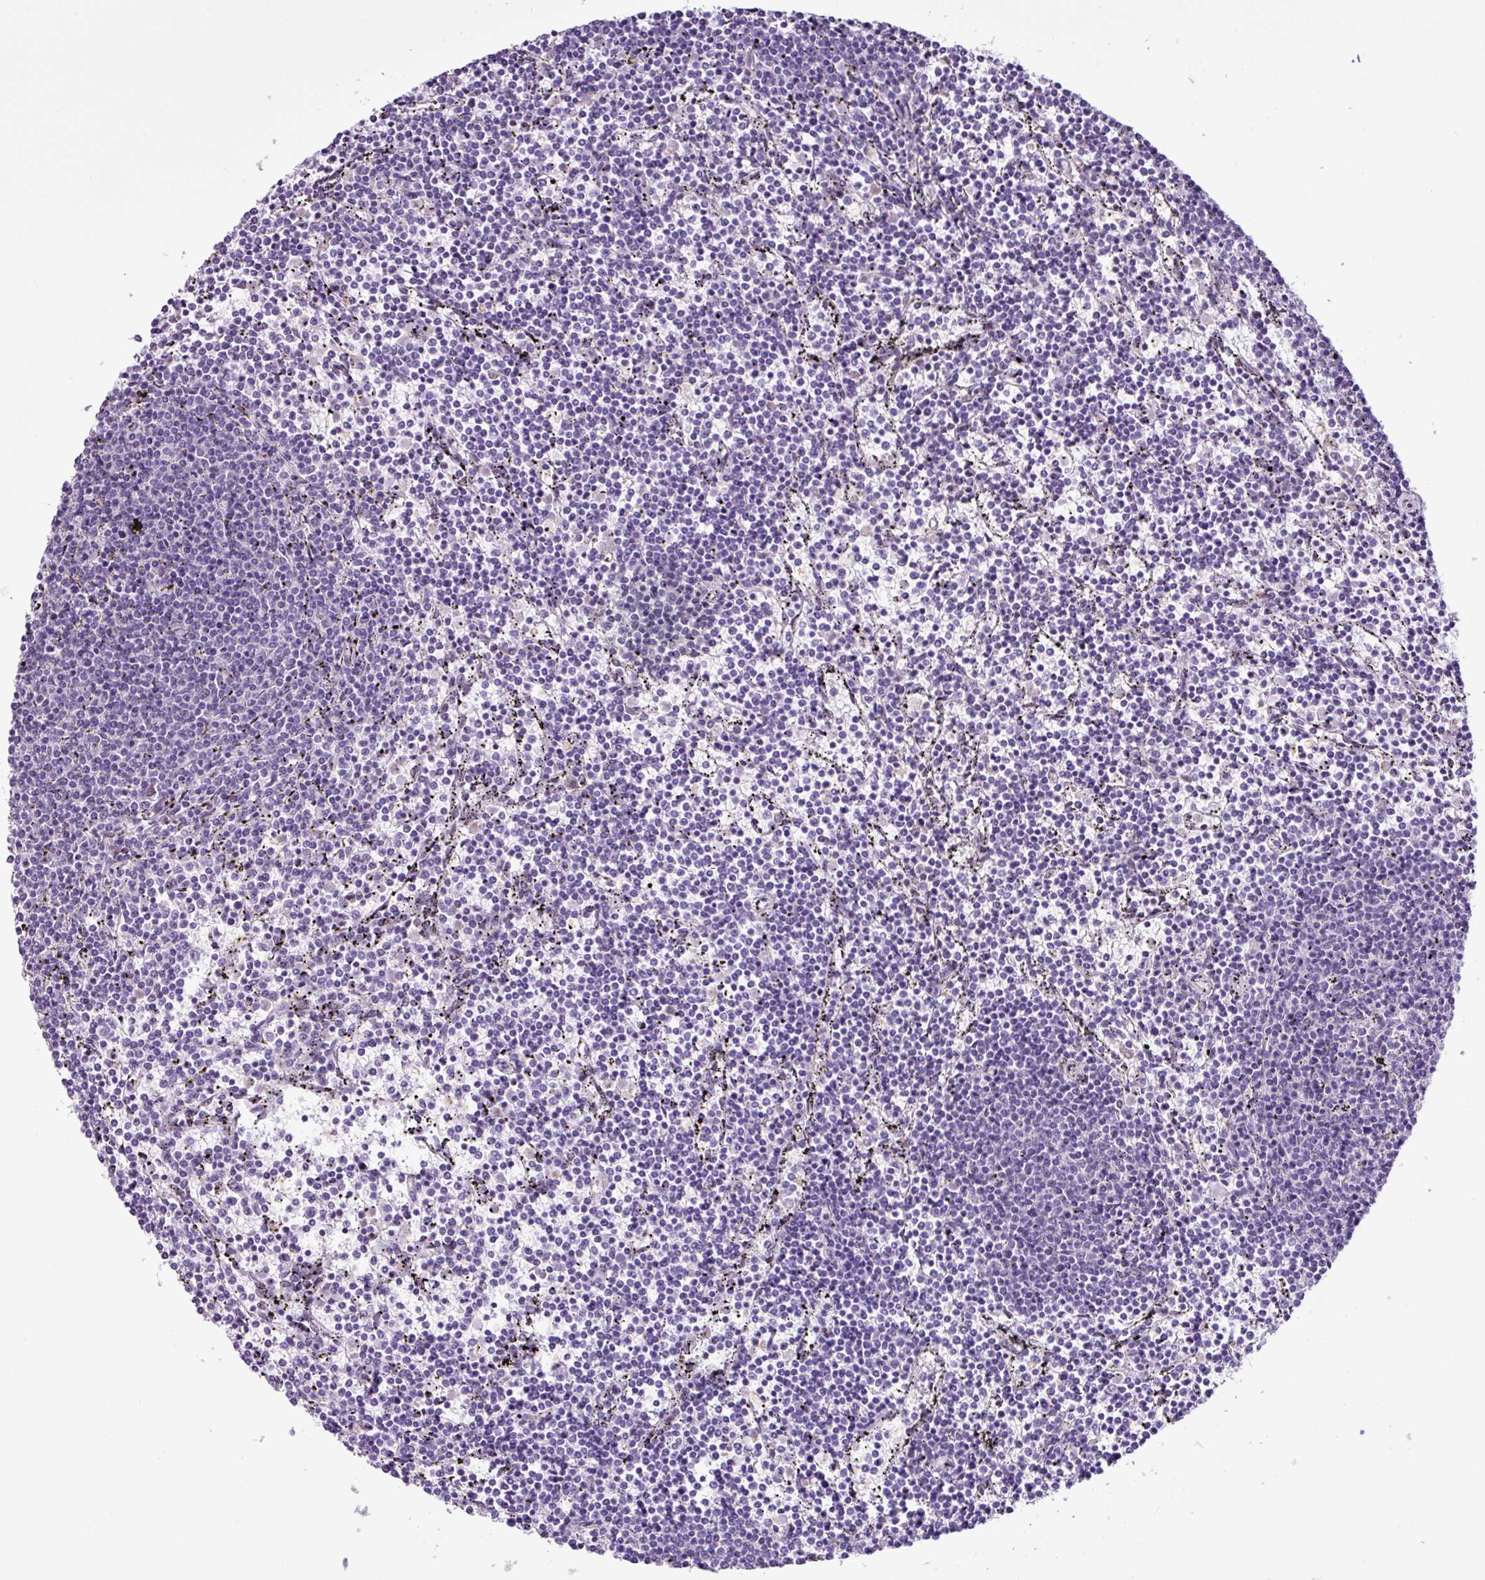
{"staining": {"intensity": "negative", "quantity": "none", "location": "none"}, "tissue": "lymphoma", "cell_type": "Tumor cells", "image_type": "cancer", "snomed": [{"axis": "morphology", "description": "Malignant lymphoma, non-Hodgkin's type, Low grade"}, {"axis": "topography", "description": "Spleen"}], "caption": "Immunohistochemistry of human lymphoma shows no positivity in tumor cells. Brightfield microscopy of immunohistochemistry (IHC) stained with DAB (brown) and hematoxylin (blue), captured at high magnification.", "gene": "YLPM1", "patient": {"sex": "female", "age": 50}}